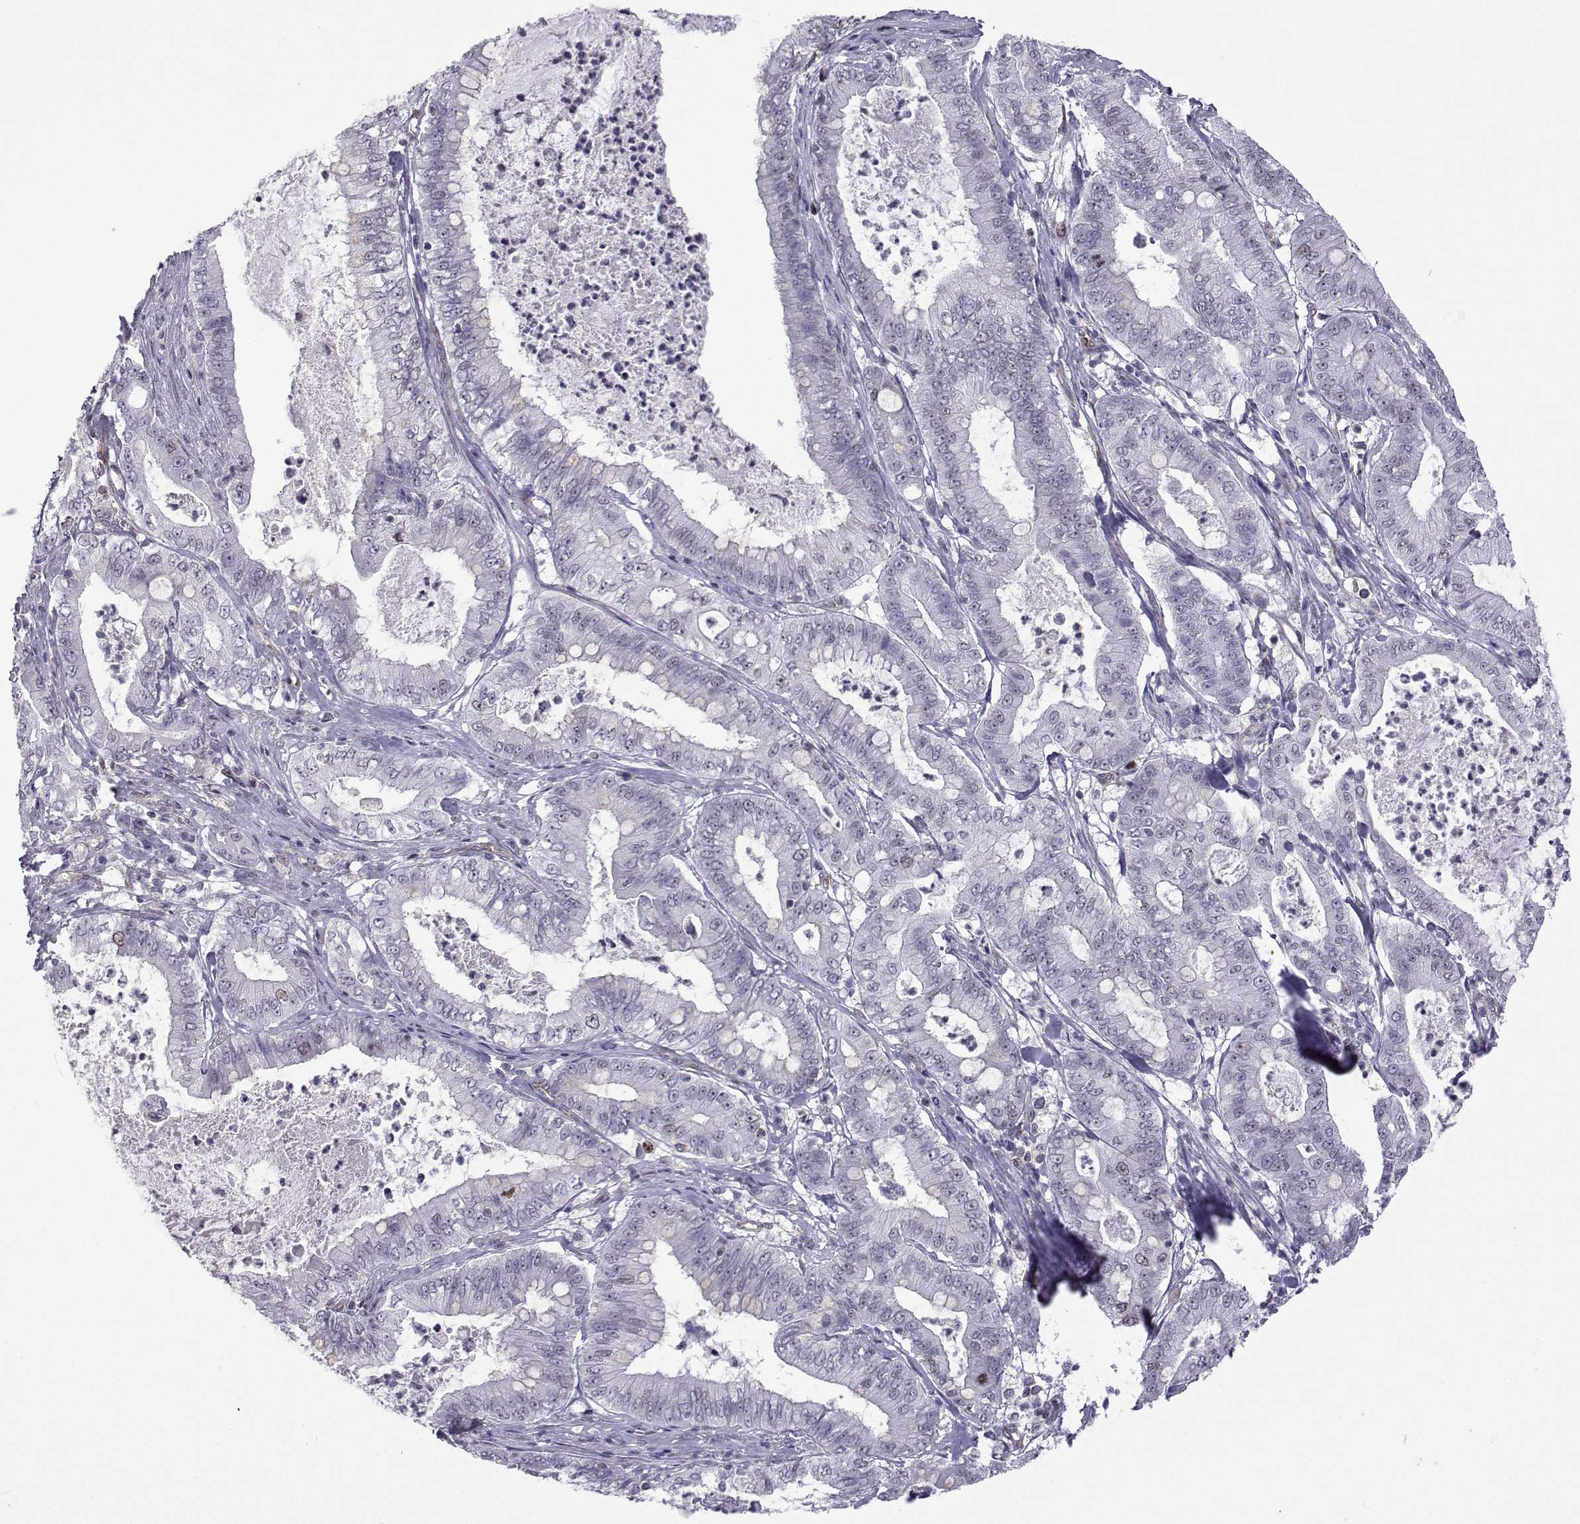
{"staining": {"intensity": "negative", "quantity": "none", "location": "none"}, "tissue": "pancreatic cancer", "cell_type": "Tumor cells", "image_type": "cancer", "snomed": [{"axis": "morphology", "description": "Adenocarcinoma, NOS"}, {"axis": "topography", "description": "Pancreas"}], "caption": "Immunohistochemistry micrograph of neoplastic tissue: human pancreatic cancer (adenocarcinoma) stained with DAB (3,3'-diaminobenzidine) displays no significant protein staining in tumor cells.", "gene": "INCENP", "patient": {"sex": "male", "age": 71}}